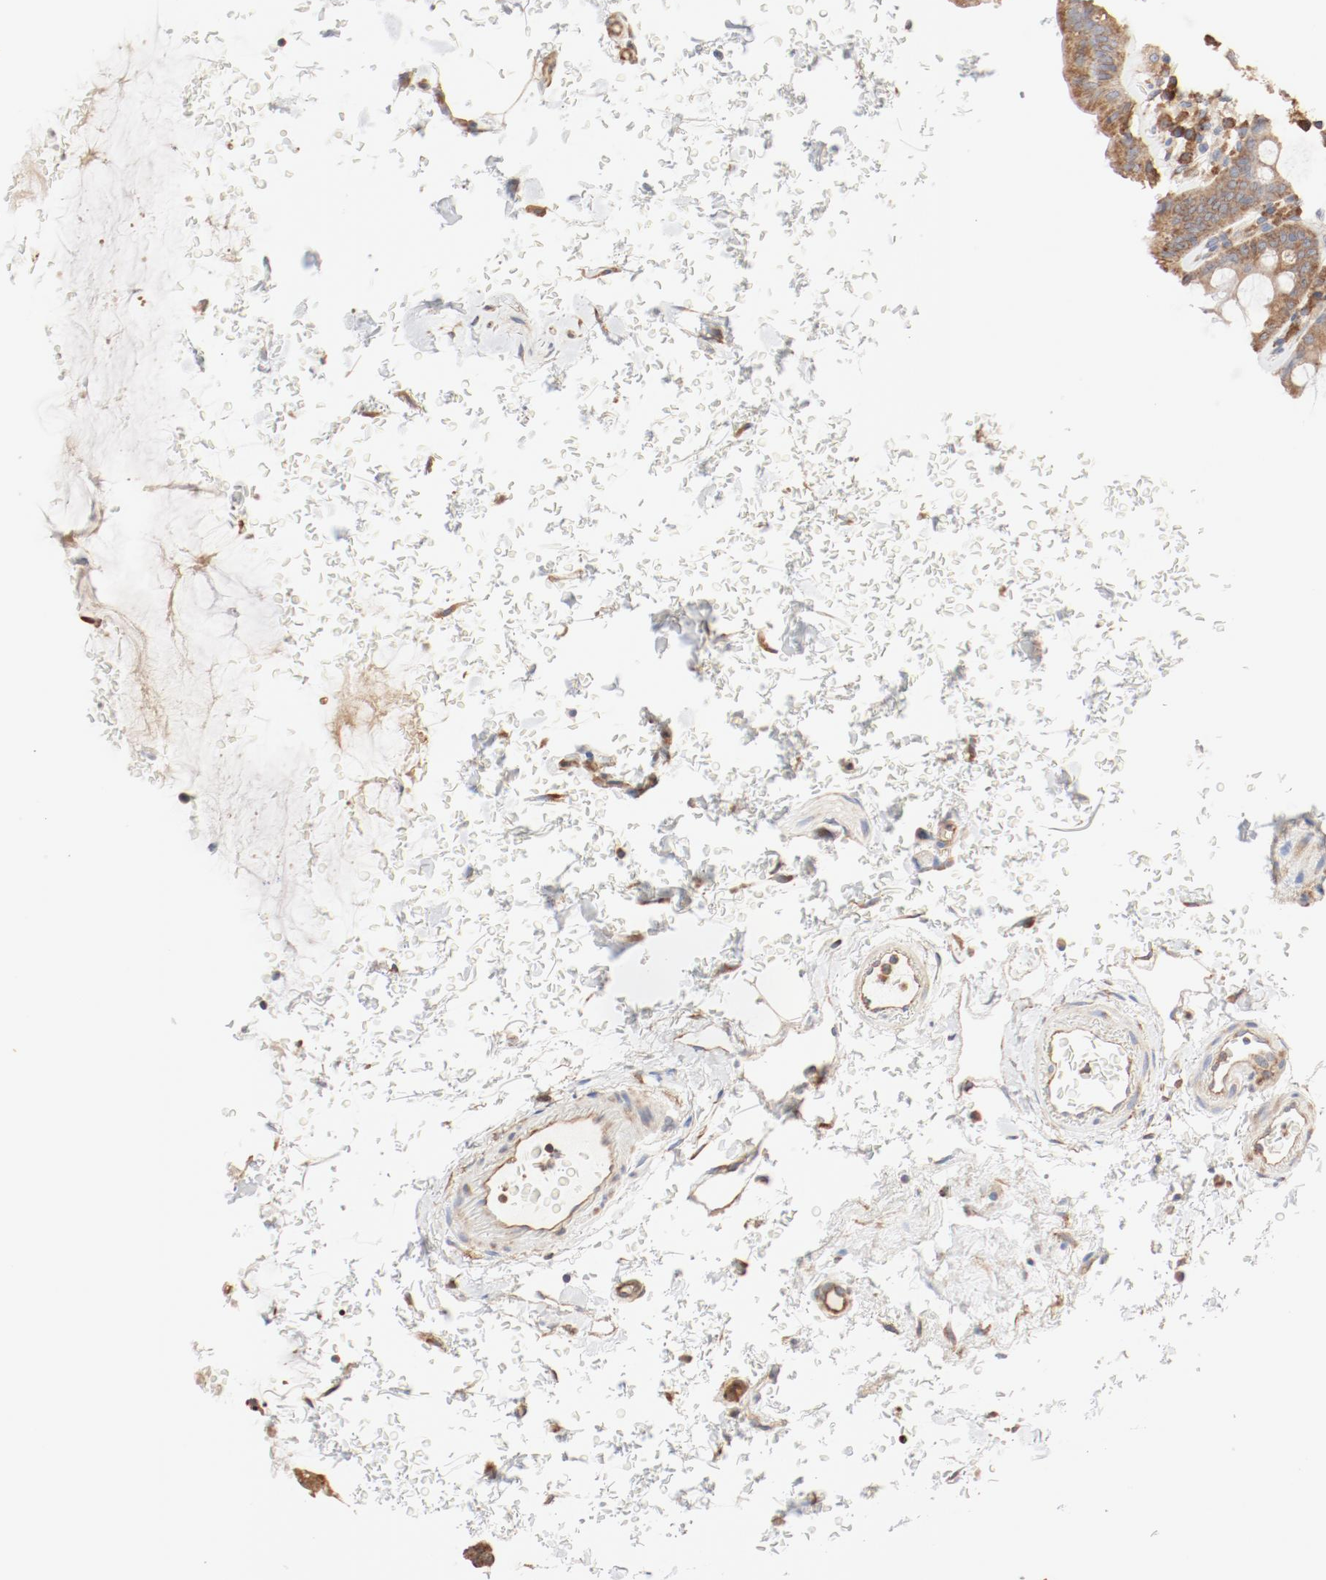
{"staining": {"intensity": "moderate", "quantity": ">75%", "location": "cytoplasmic/membranous"}, "tissue": "rectum", "cell_type": "Glandular cells", "image_type": "normal", "snomed": [{"axis": "morphology", "description": "Normal tissue, NOS"}, {"axis": "topography", "description": "Rectum"}], "caption": "Brown immunohistochemical staining in normal human rectum demonstrates moderate cytoplasmic/membranous positivity in about >75% of glandular cells. Immunohistochemistry stains the protein of interest in brown and the nuclei are stained blue.", "gene": "RPS6", "patient": {"sex": "male", "age": 92}}